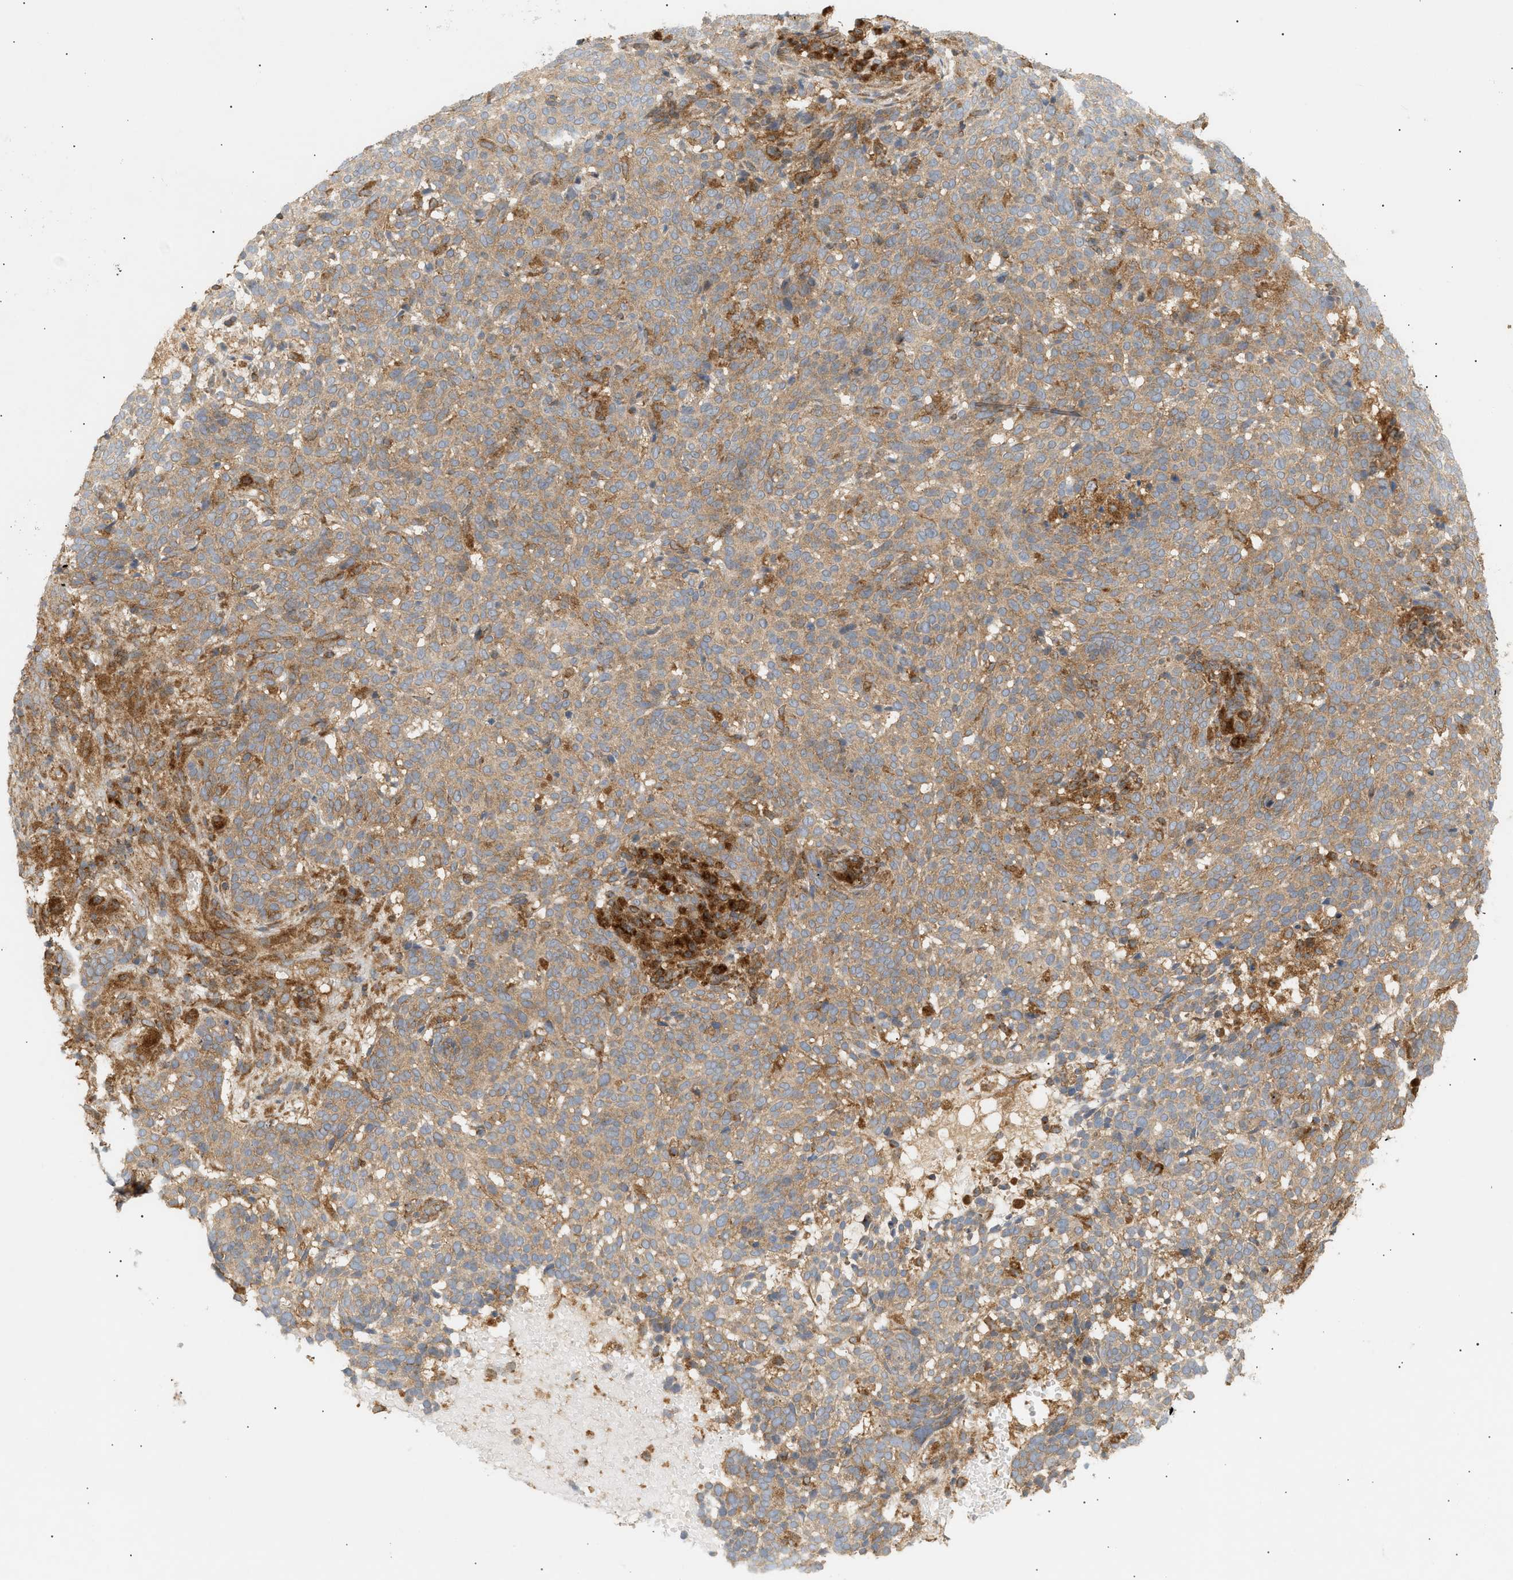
{"staining": {"intensity": "moderate", "quantity": ">75%", "location": "cytoplasmic/membranous"}, "tissue": "skin cancer", "cell_type": "Tumor cells", "image_type": "cancer", "snomed": [{"axis": "morphology", "description": "Basal cell carcinoma"}, {"axis": "topography", "description": "Skin"}], "caption": "Immunohistochemistry (DAB (3,3'-diaminobenzidine)) staining of skin cancer (basal cell carcinoma) shows moderate cytoplasmic/membranous protein positivity in approximately >75% of tumor cells.", "gene": "SHC1", "patient": {"sex": "male", "age": 85}}